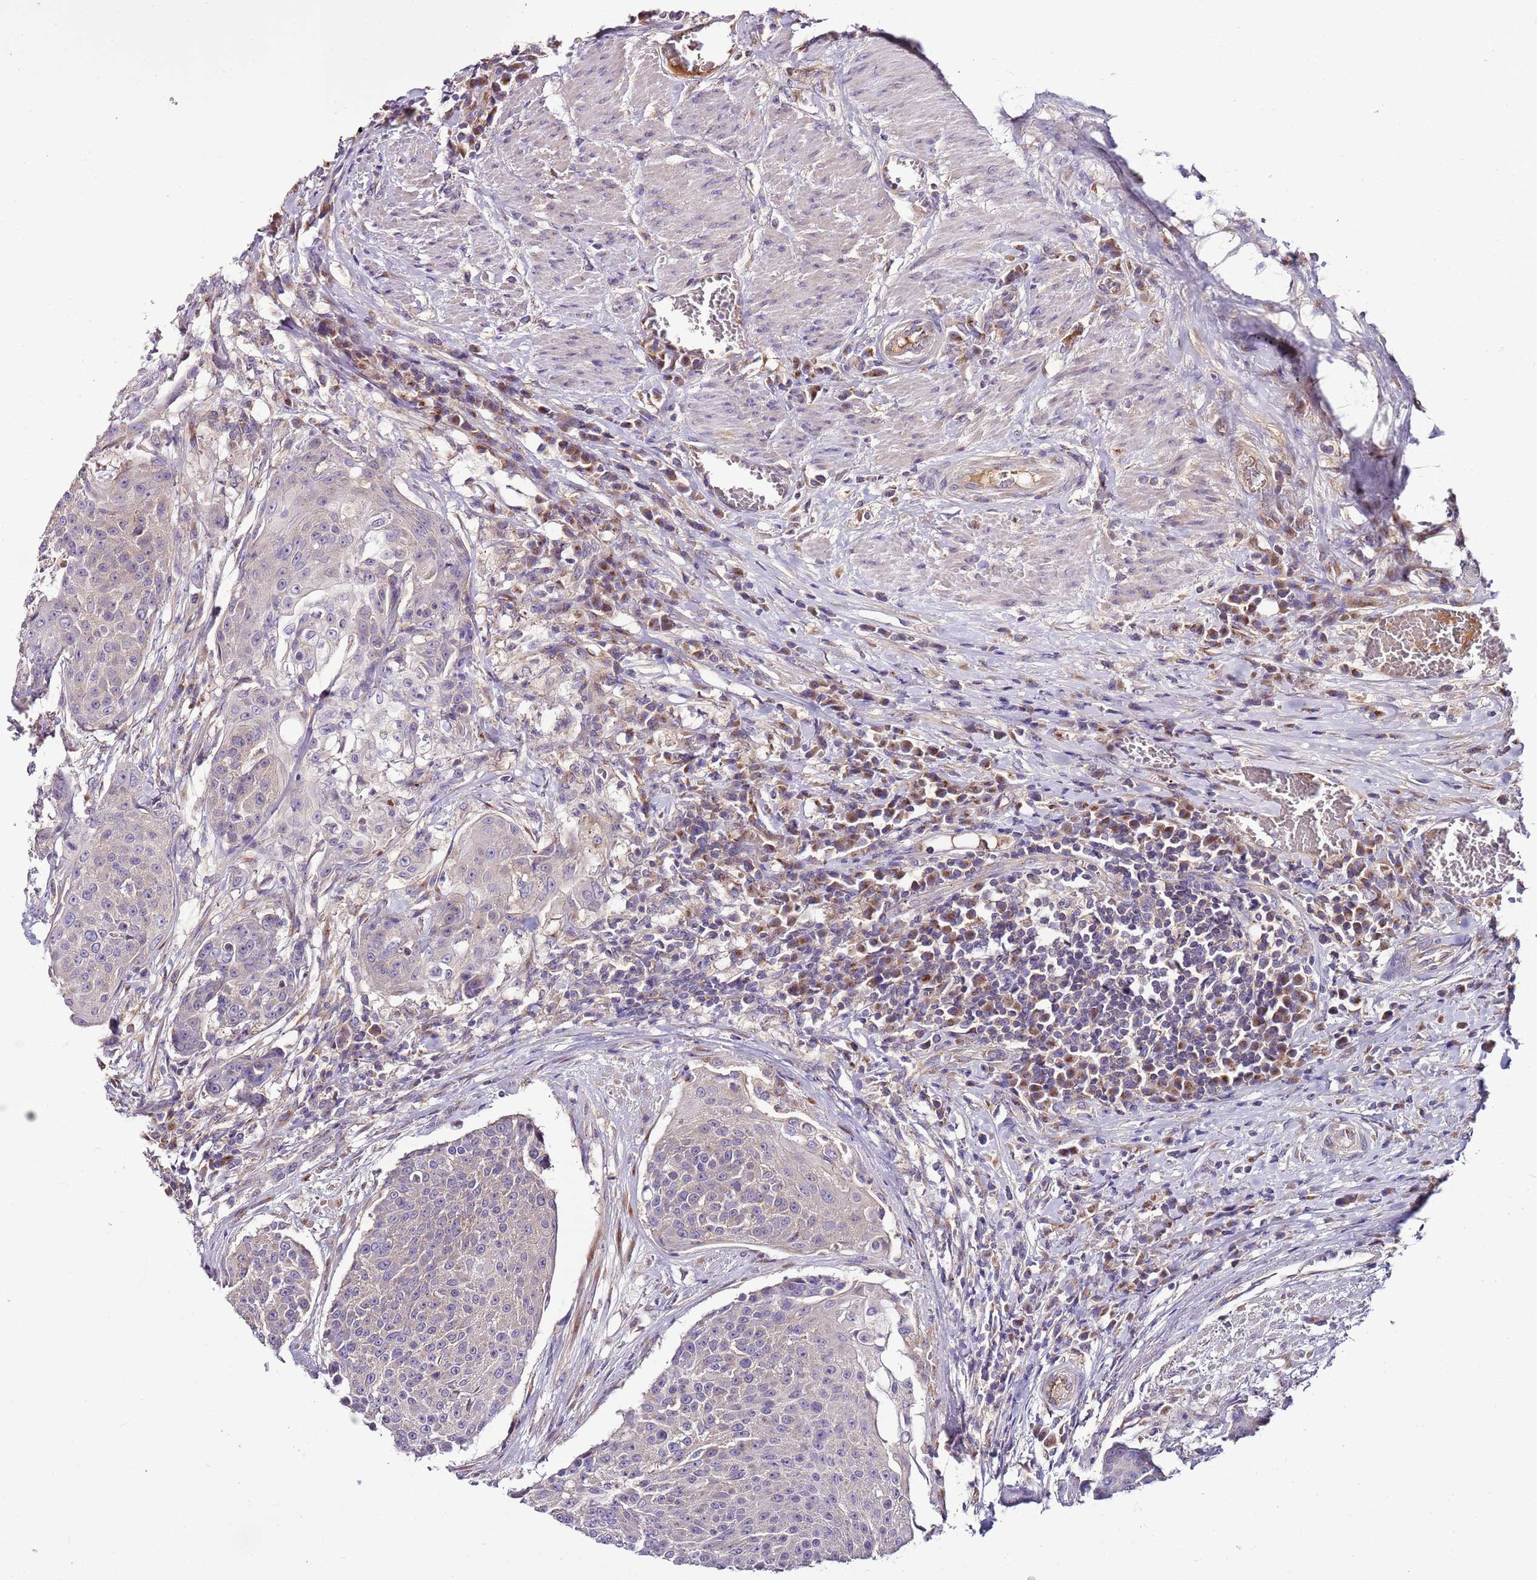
{"staining": {"intensity": "negative", "quantity": "none", "location": "none"}, "tissue": "urothelial cancer", "cell_type": "Tumor cells", "image_type": "cancer", "snomed": [{"axis": "morphology", "description": "Urothelial carcinoma, High grade"}, {"axis": "topography", "description": "Urinary bladder"}], "caption": "Image shows no protein expression in tumor cells of urothelial cancer tissue.", "gene": "FAM20A", "patient": {"sex": "female", "age": 63}}